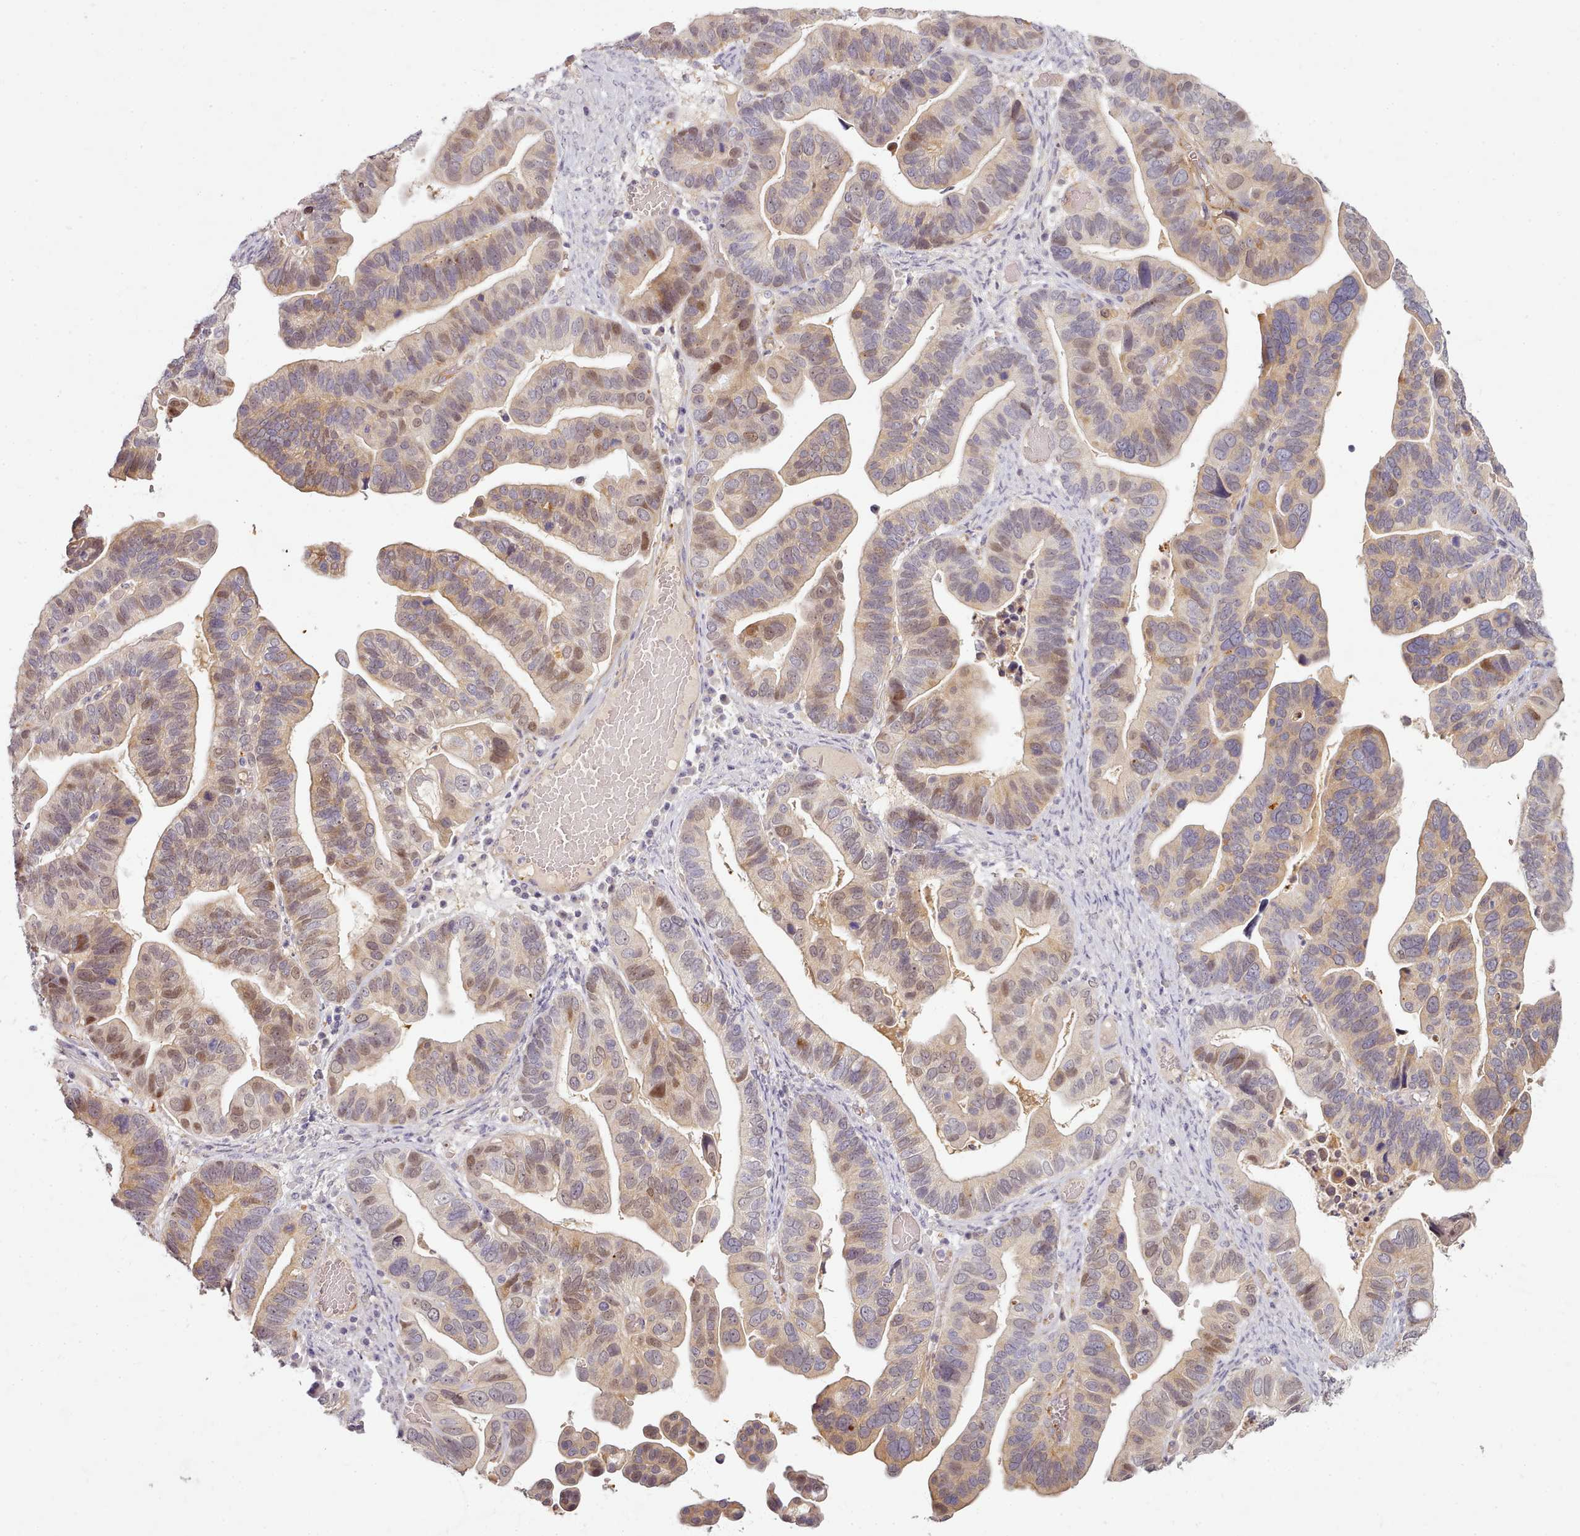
{"staining": {"intensity": "moderate", "quantity": "25%-75%", "location": "cytoplasmic/membranous,nuclear"}, "tissue": "ovarian cancer", "cell_type": "Tumor cells", "image_type": "cancer", "snomed": [{"axis": "morphology", "description": "Cystadenocarcinoma, serous, NOS"}, {"axis": "topography", "description": "Ovary"}], "caption": "Ovarian cancer (serous cystadenocarcinoma) was stained to show a protein in brown. There is medium levels of moderate cytoplasmic/membranous and nuclear expression in about 25%-75% of tumor cells. (brown staining indicates protein expression, while blue staining denotes nuclei).", "gene": "C1QTNF5", "patient": {"sex": "female", "age": 56}}